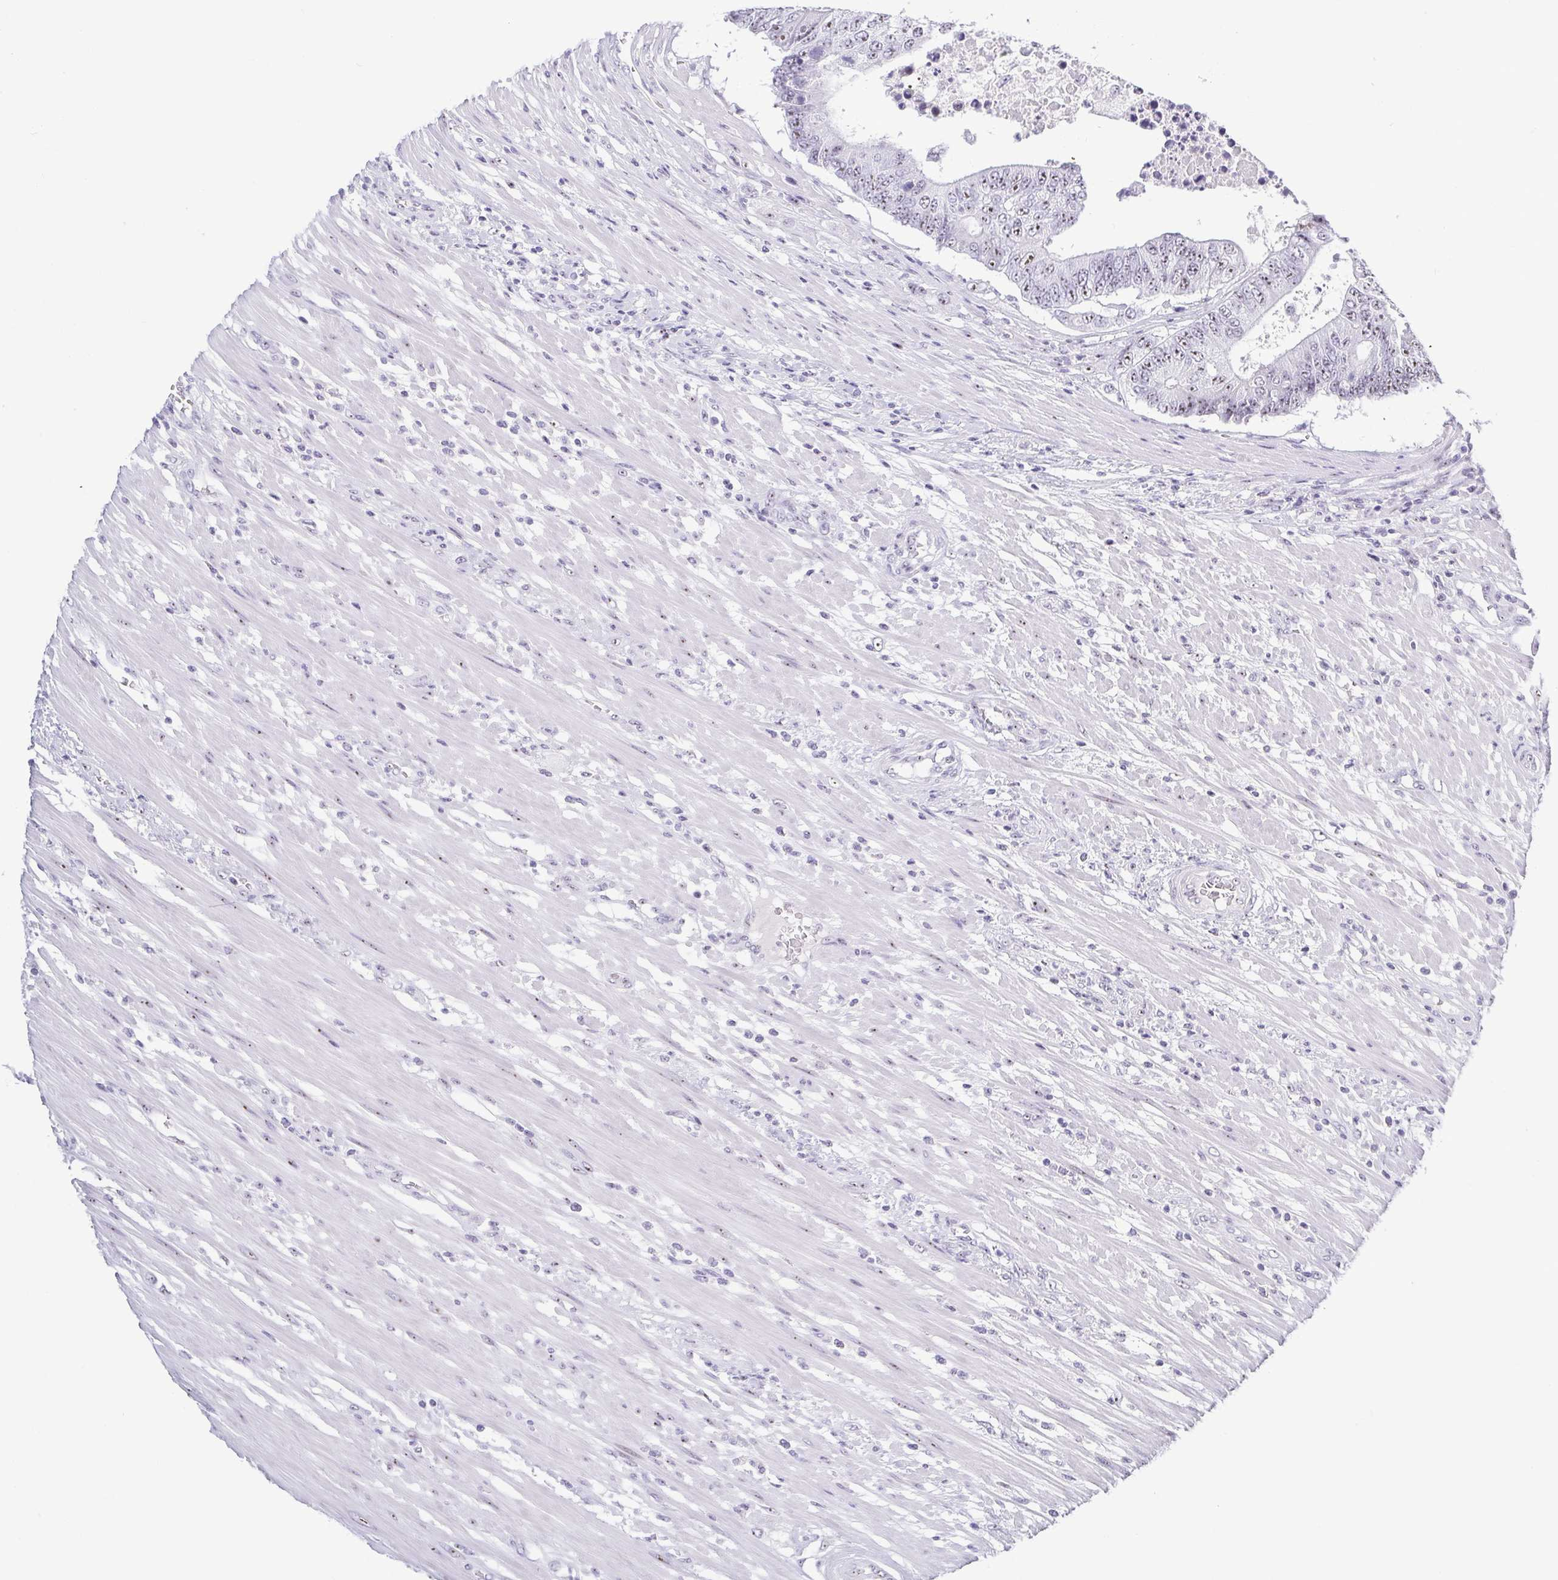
{"staining": {"intensity": "strong", "quantity": "25%-75%", "location": "nuclear"}, "tissue": "colorectal cancer", "cell_type": "Tumor cells", "image_type": "cancer", "snomed": [{"axis": "morphology", "description": "Adenocarcinoma, NOS"}, {"axis": "topography", "description": "Colon"}], "caption": "Approximately 25%-75% of tumor cells in human colorectal adenocarcinoma display strong nuclear protein staining as visualized by brown immunohistochemical staining.", "gene": "BZW1", "patient": {"sex": "female", "age": 48}}